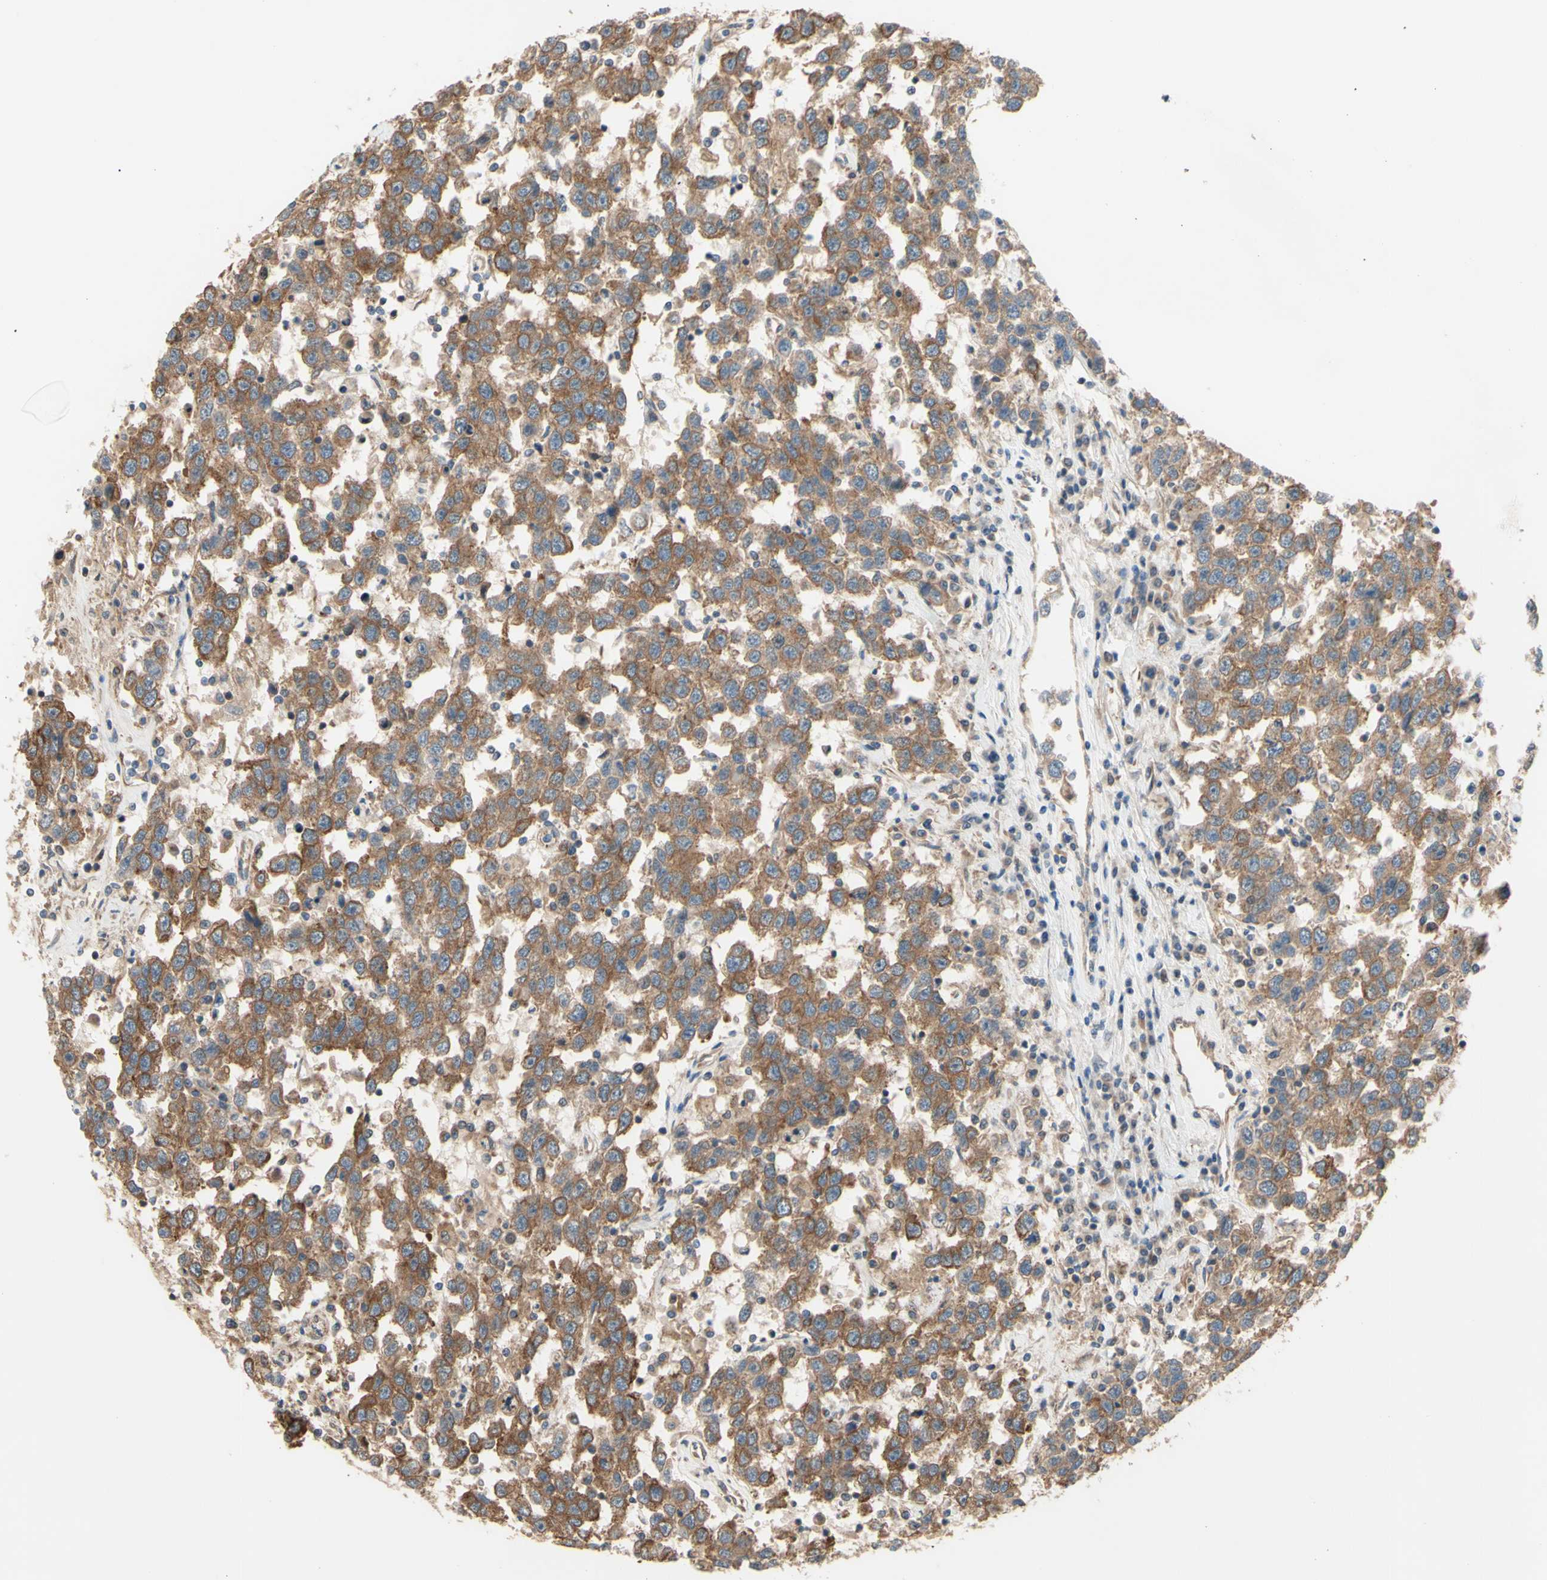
{"staining": {"intensity": "moderate", "quantity": ">75%", "location": "cytoplasmic/membranous"}, "tissue": "testis cancer", "cell_type": "Tumor cells", "image_type": "cancer", "snomed": [{"axis": "morphology", "description": "Seminoma, NOS"}, {"axis": "topography", "description": "Testis"}], "caption": "Immunohistochemistry staining of testis cancer, which displays medium levels of moderate cytoplasmic/membranous expression in about >75% of tumor cells indicating moderate cytoplasmic/membranous protein staining. The staining was performed using DAB (brown) for protein detection and nuclei were counterstained in hematoxylin (blue).", "gene": "DYNLRB1", "patient": {"sex": "male", "age": 41}}